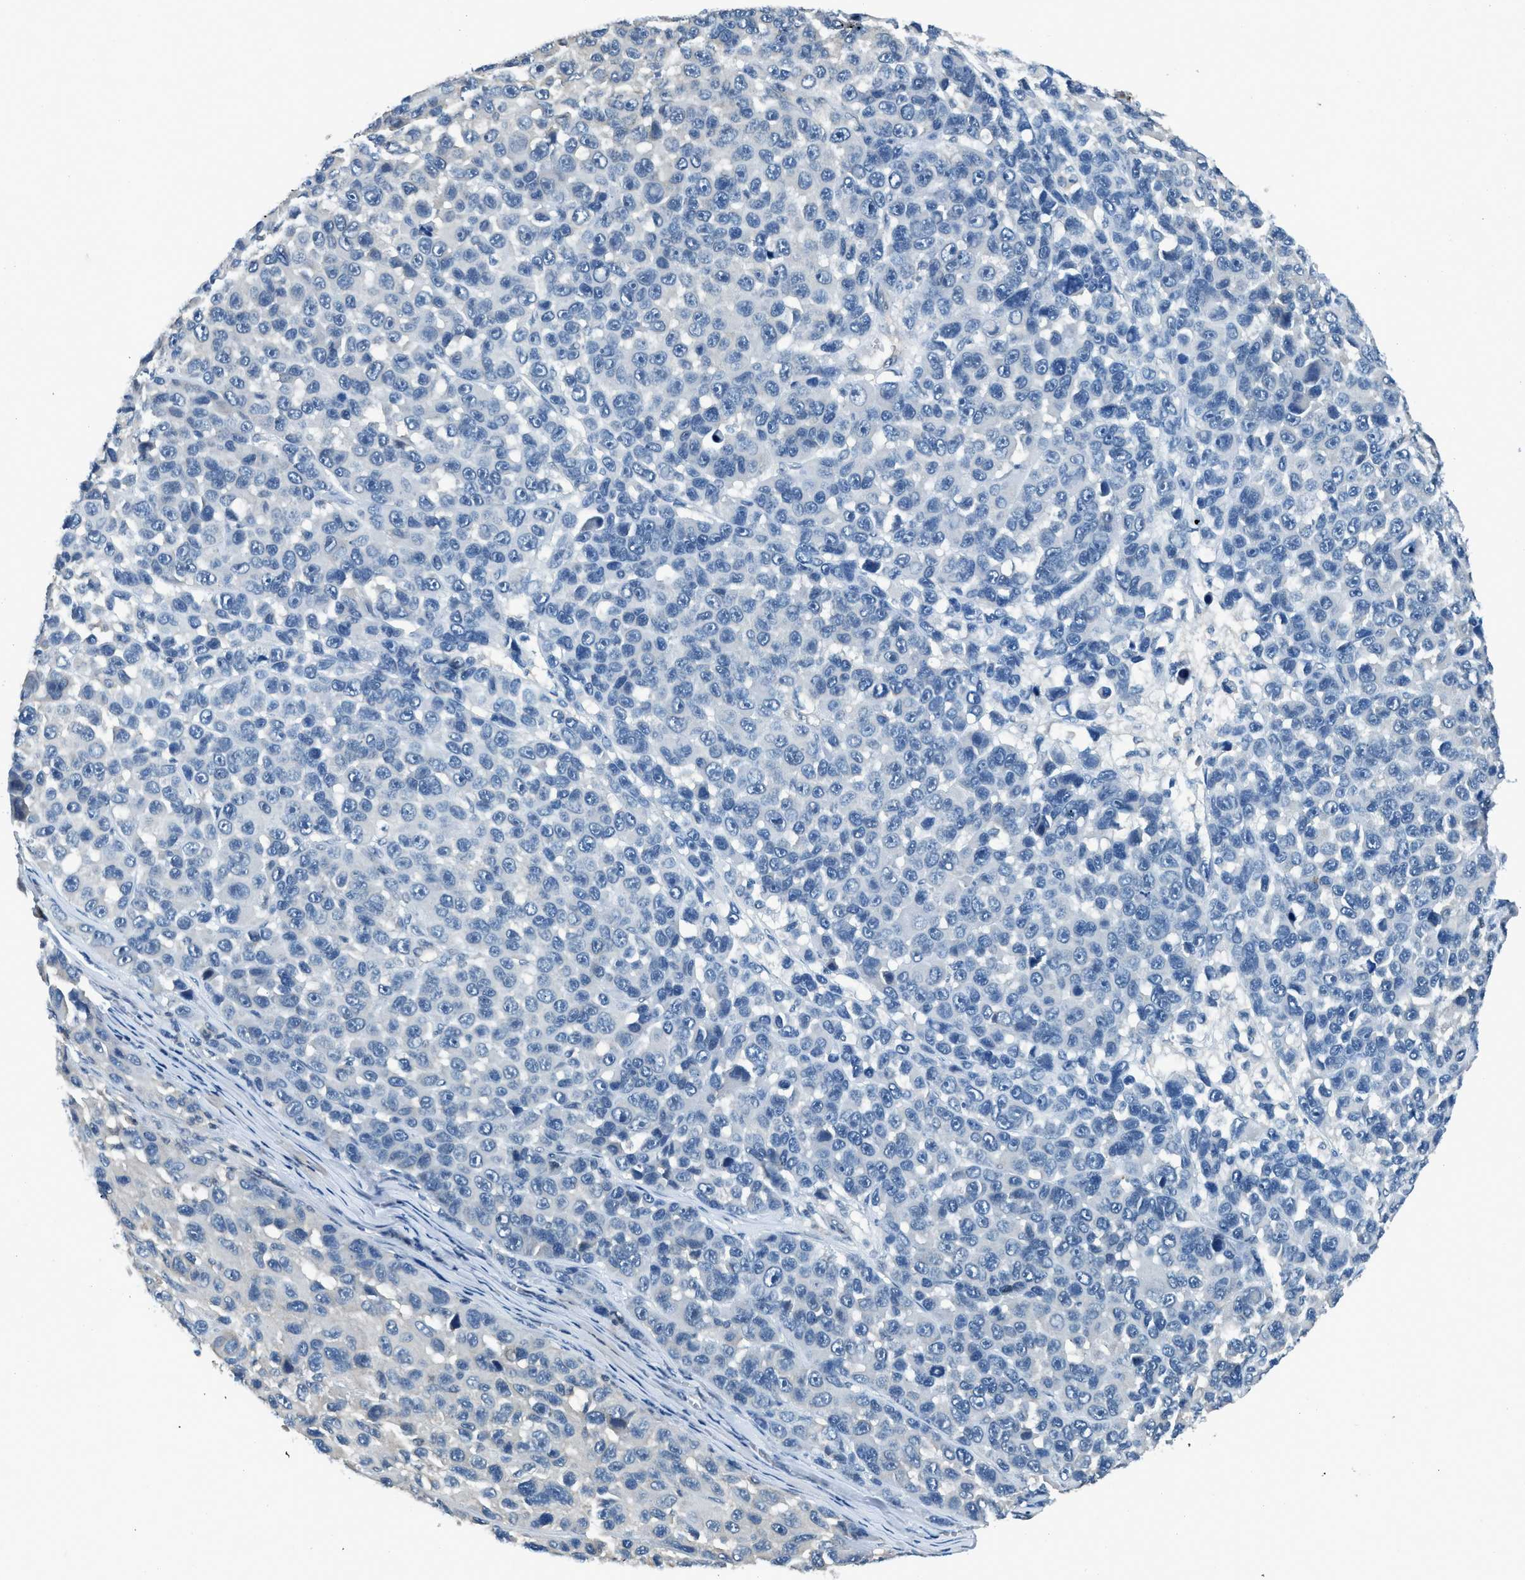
{"staining": {"intensity": "negative", "quantity": "none", "location": "none"}, "tissue": "melanoma", "cell_type": "Tumor cells", "image_type": "cancer", "snomed": [{"axis": "morphology", "description": "Malignant melanoma, NOS"}, {"axis": "topography", "description": "Skin"}], "caption": "The histopathology image exhibits no significant staining in tumor cells of melanoma.", "gene": "LMLN", "patient": {"sex": "male", "age": 53}}